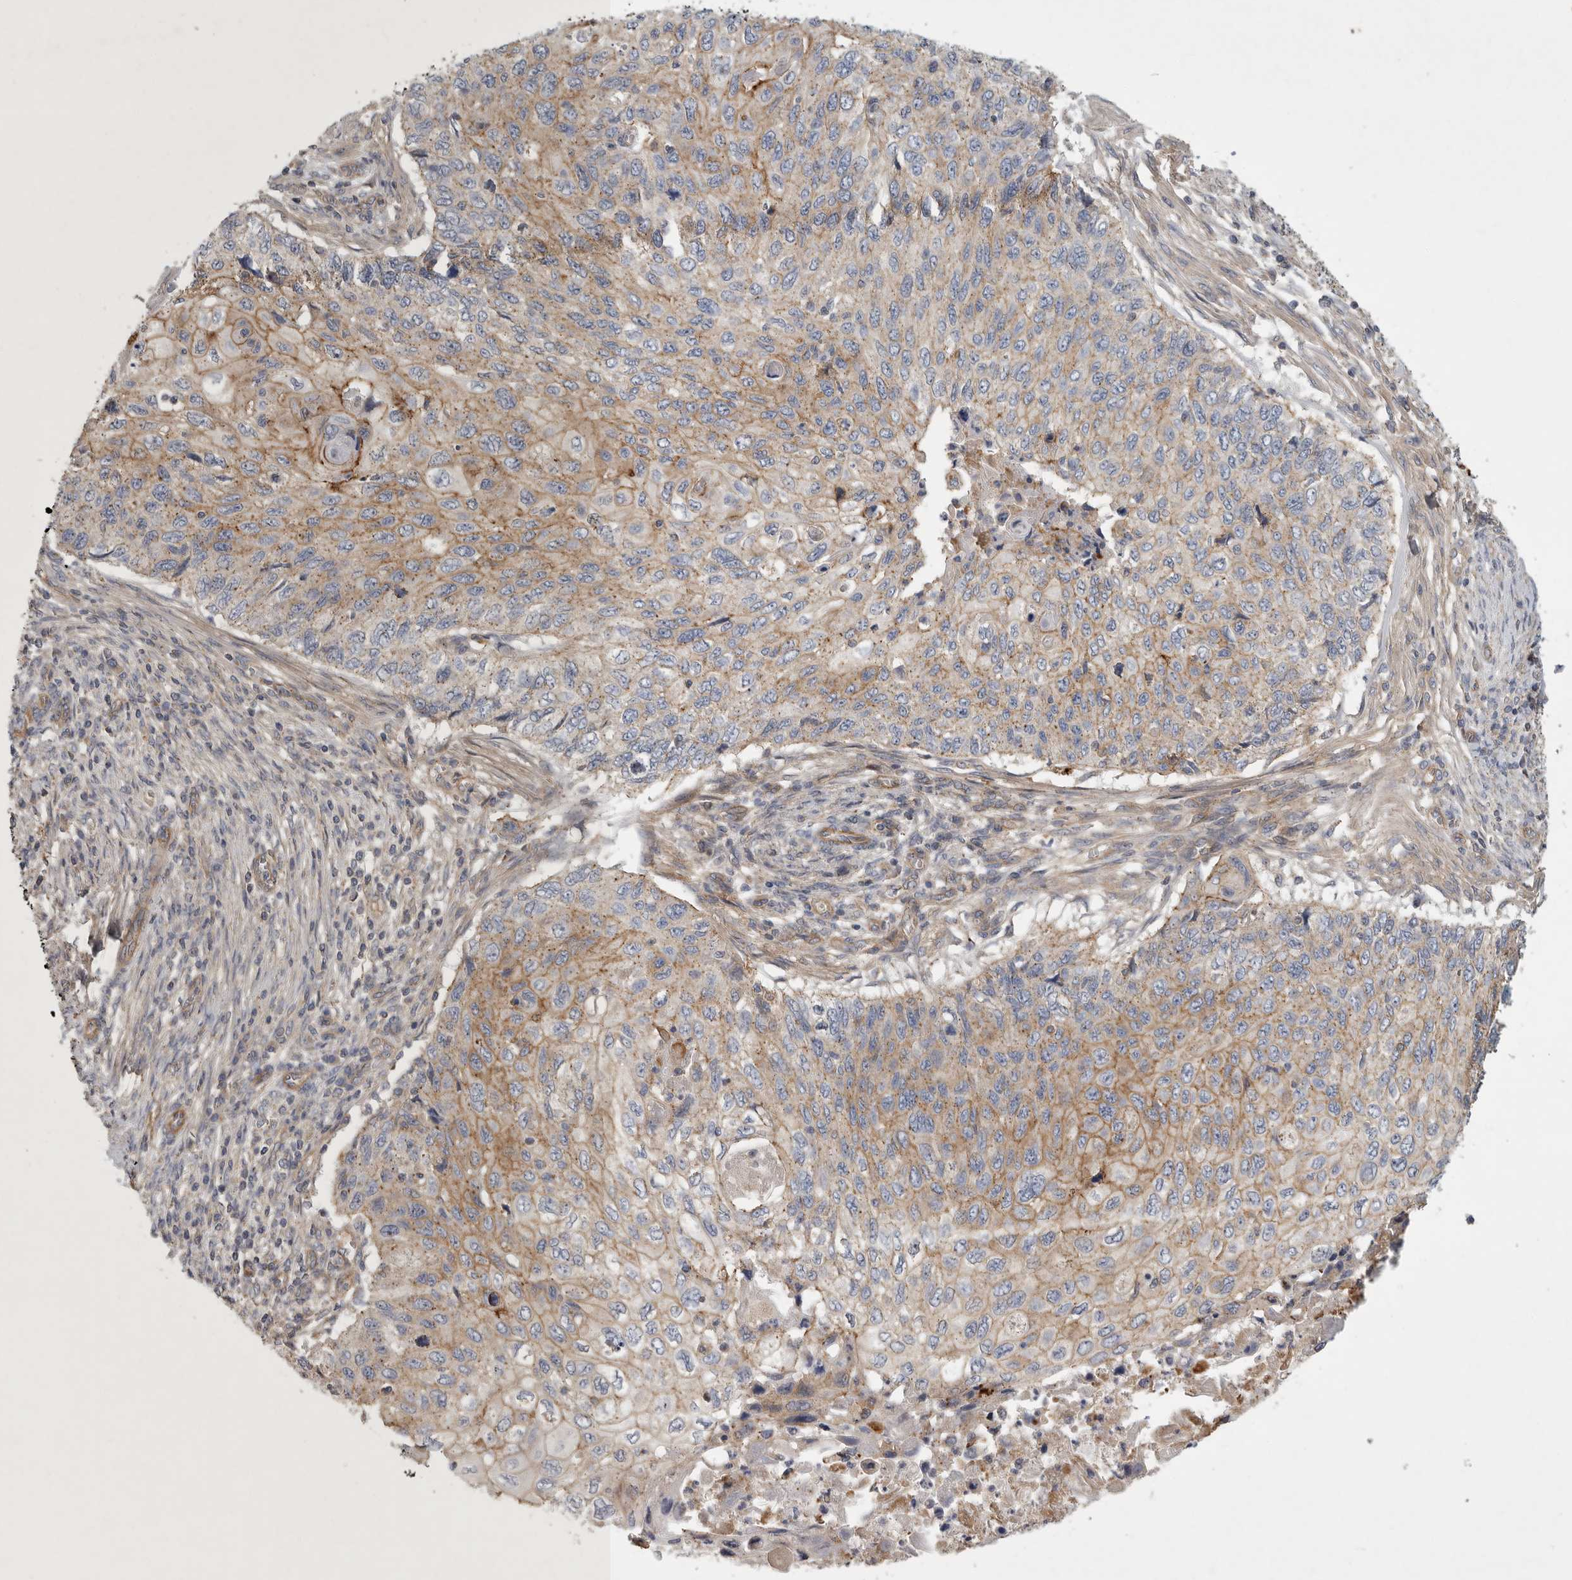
{"staining": {"intensity": "weak", "quantity": "25%-75%", "location": "cytoplasmic/membranous"}, "tissue": "cervical cancer", "cell_type": "Tumor cells", "image_type": "cancer", "snomed": [{"axis": "morphology", "description": "Squamous cell carcinoma, NOS"}, {"axis": "topography", "description": "Cervix"}], "caption": "This photomicrograph demonstrates immunohistochemistry (IHC) staining of cervical squamous cell carcinoma, with low weak cytoplasmic/membranous expression in about 25%-75% of tumor cells.", "gene": "MLPH", "patient": {"sex": "female", "age": 70}}